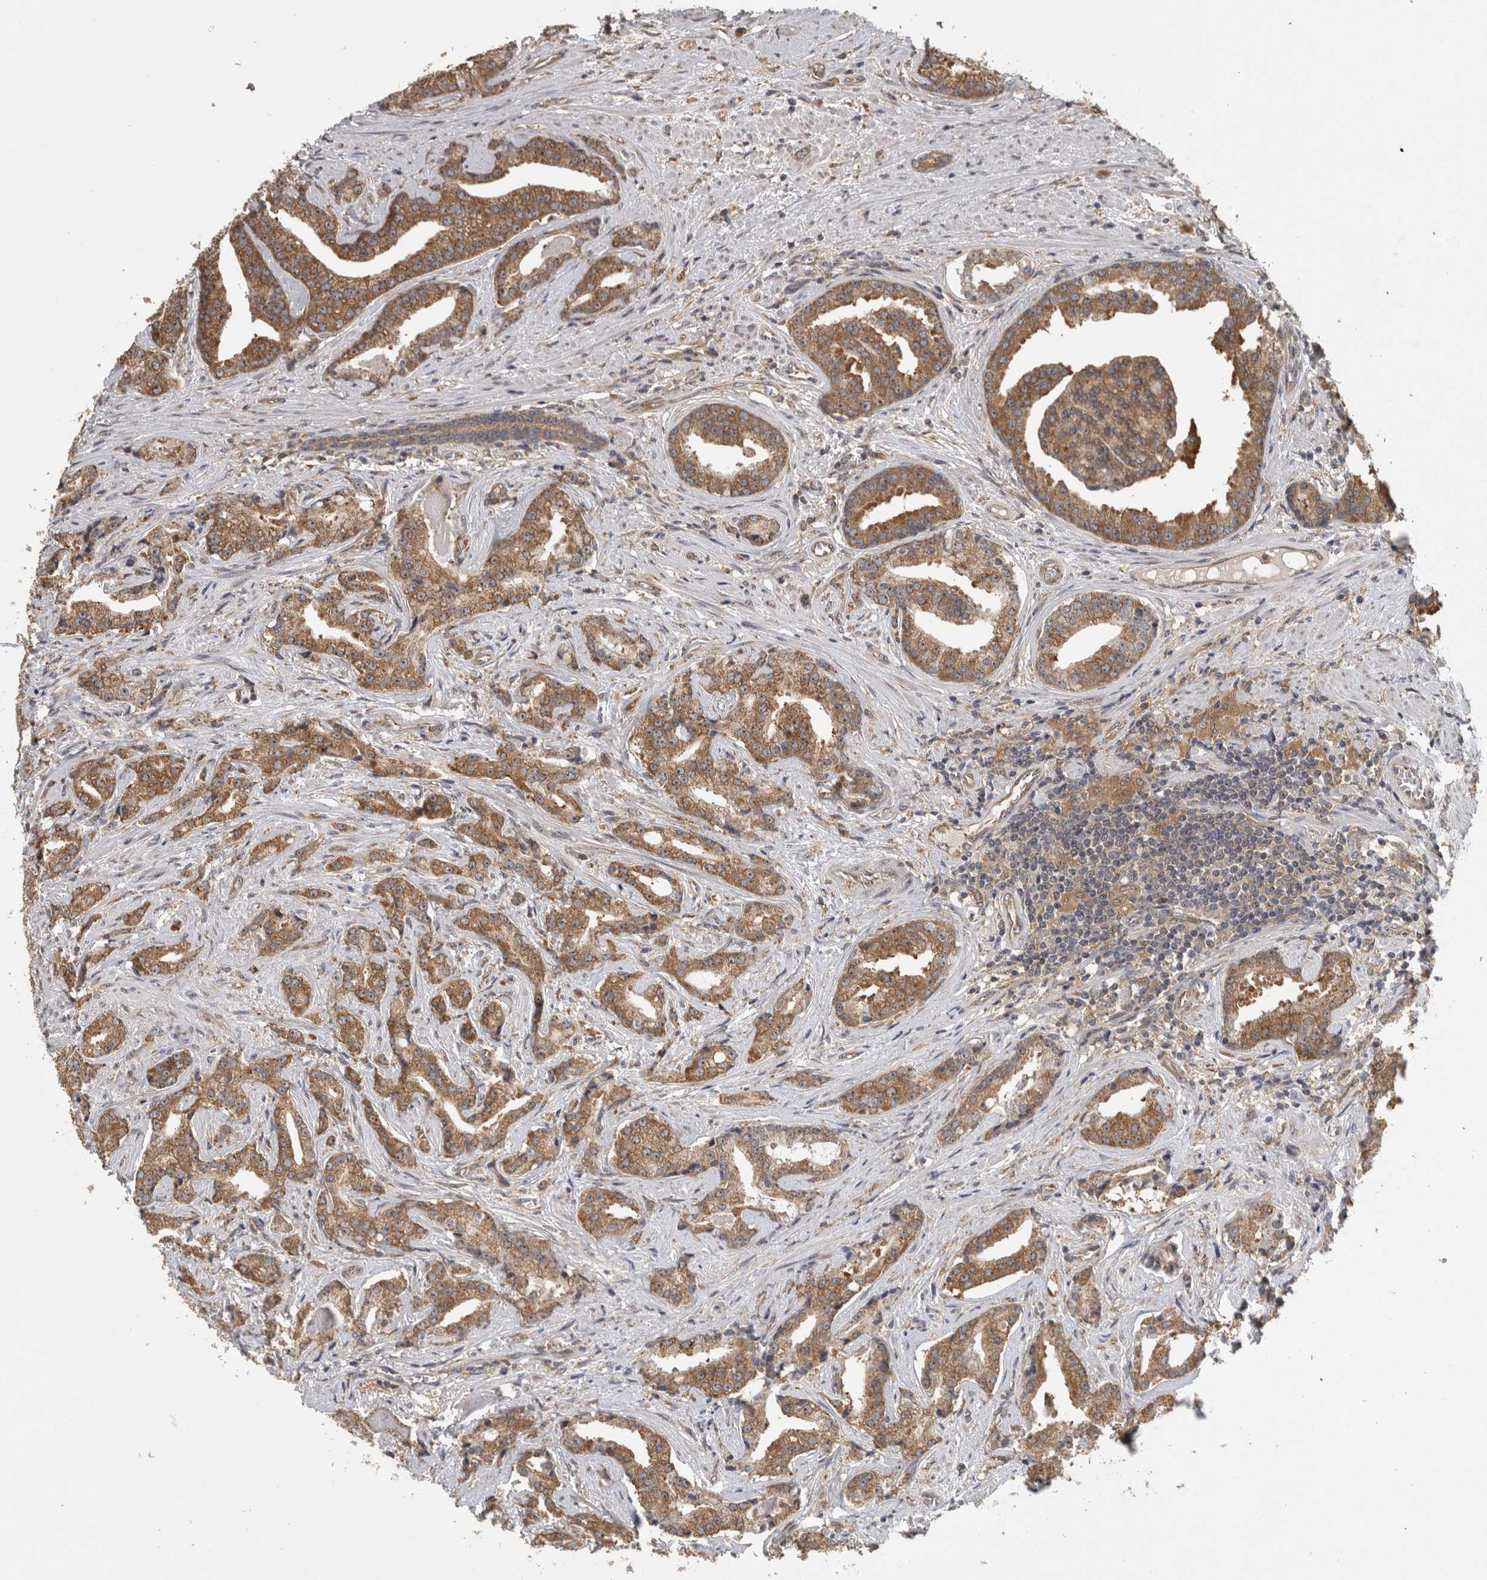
{"staining": {"intensity": "moderate", "quantity": ">75%", "location": "cytoplasmic/membranous"}, "tissue": "prostate cancer", "cell_type": "Tumor cells", "image_type": "cancer", "snomed": [{"axis": "morphology", "description": "Adenocarcinoma, Low grade"}, {"axis": "topography", "description": "Prostate"}], "caption": "DAB (3,3'-diaminobenzidine) immunohistochemical staining of human prostate cancer exhibits moderate cytoplasmic/membranous protein expression in about >75% of tumor cells.", "gene": "ATXN2", "patient": {"sex": "male", "age": 67}}